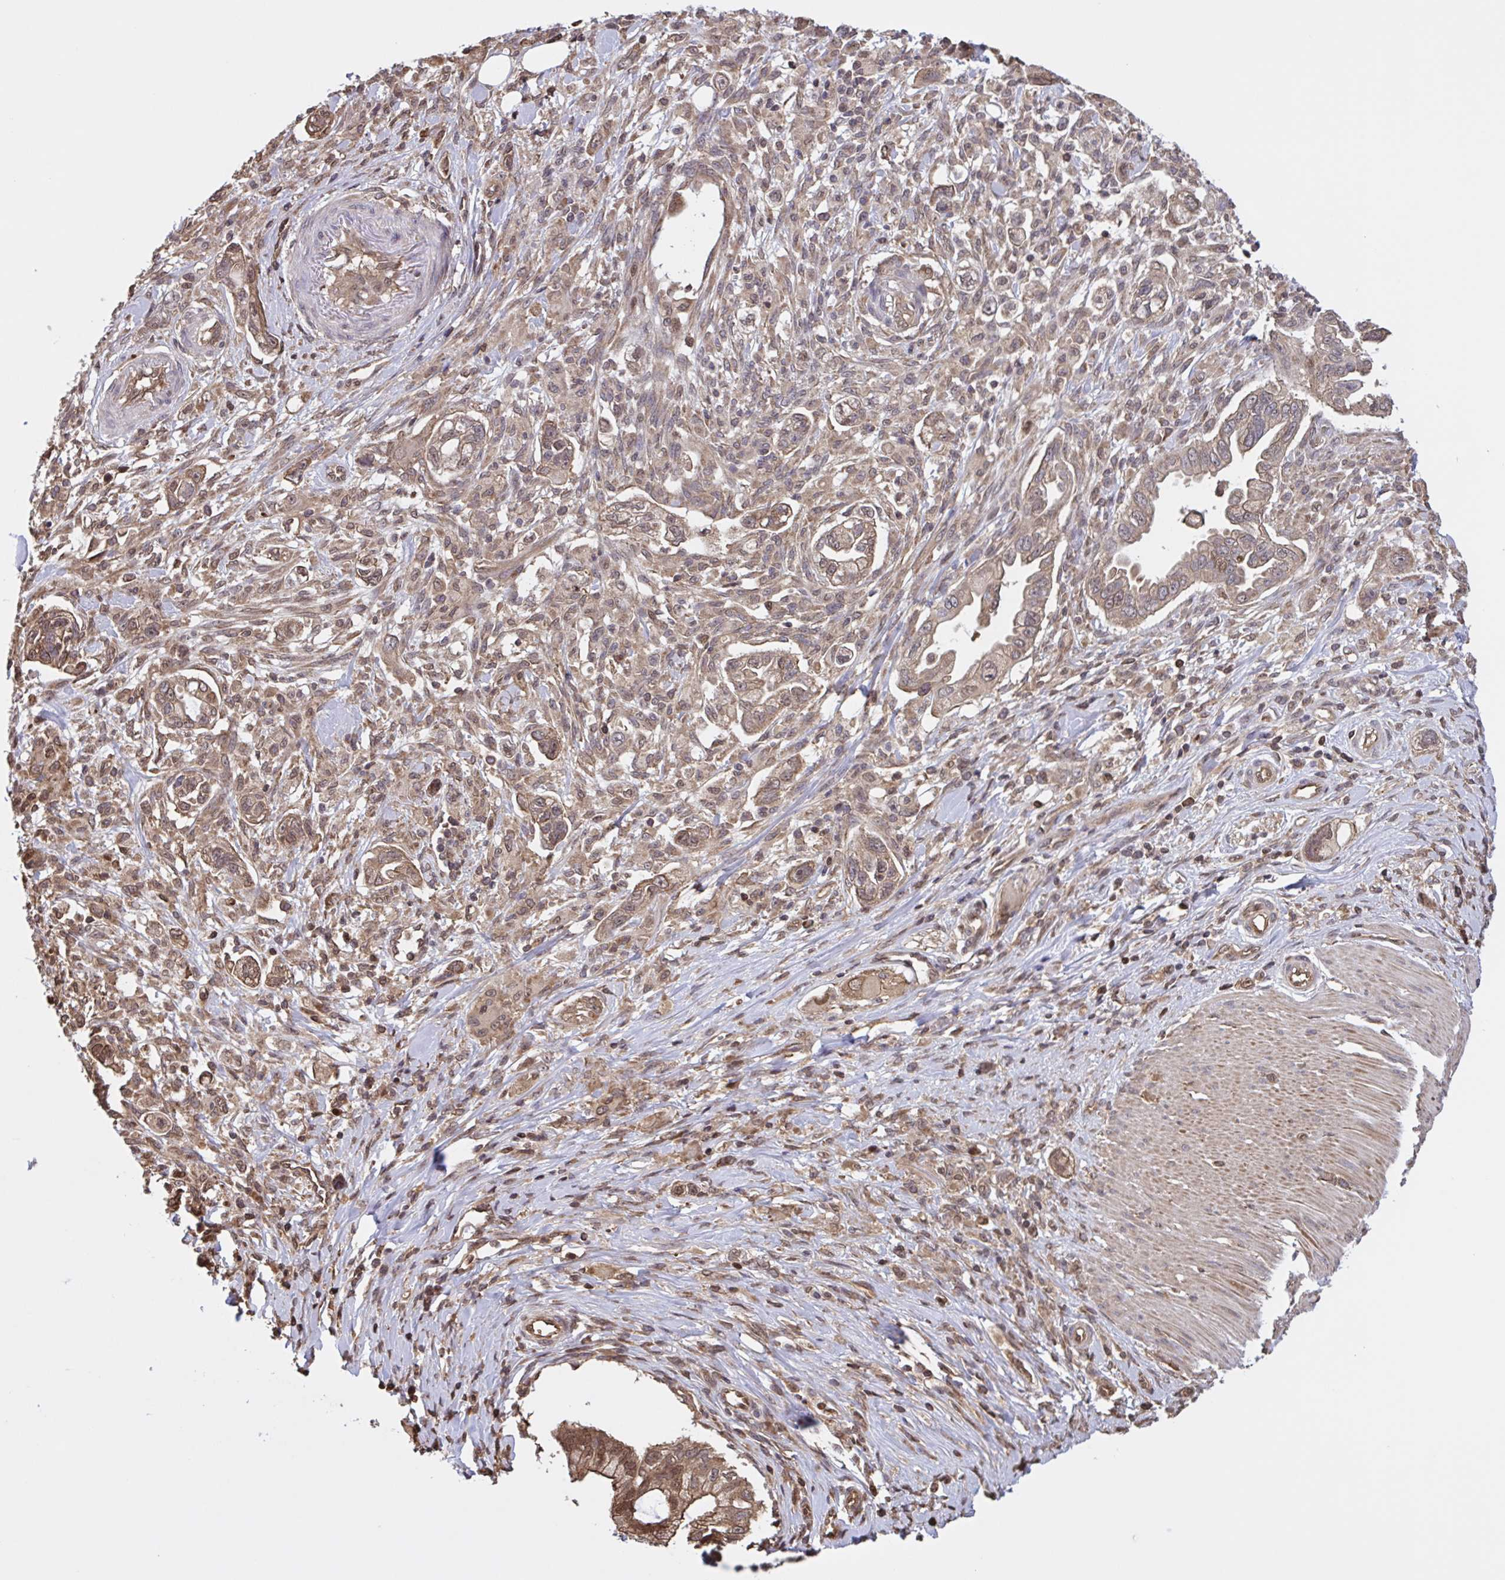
{"staining": {"intensity": "weak", "quantity": ">75%", "location": "cytoplasmic/membranous"}, "tissue": "pancreatic cancer", "cell_type": "Tumor cells", "image_type": "cancer", "snomed": [{"axis": "morphology", "description": "Adenocarcinoma, NOS"}, {"axis": "topography", "description": "Pancreas"}], "caption": "Protein staining by immunohistochemistry (IHC) displays weak cytoplasmic/membranous expression in about >75% of tumor cells in pancreatic cancer.", "gene": "SEC63", "patient": {"sex": "male", "age": 70}}